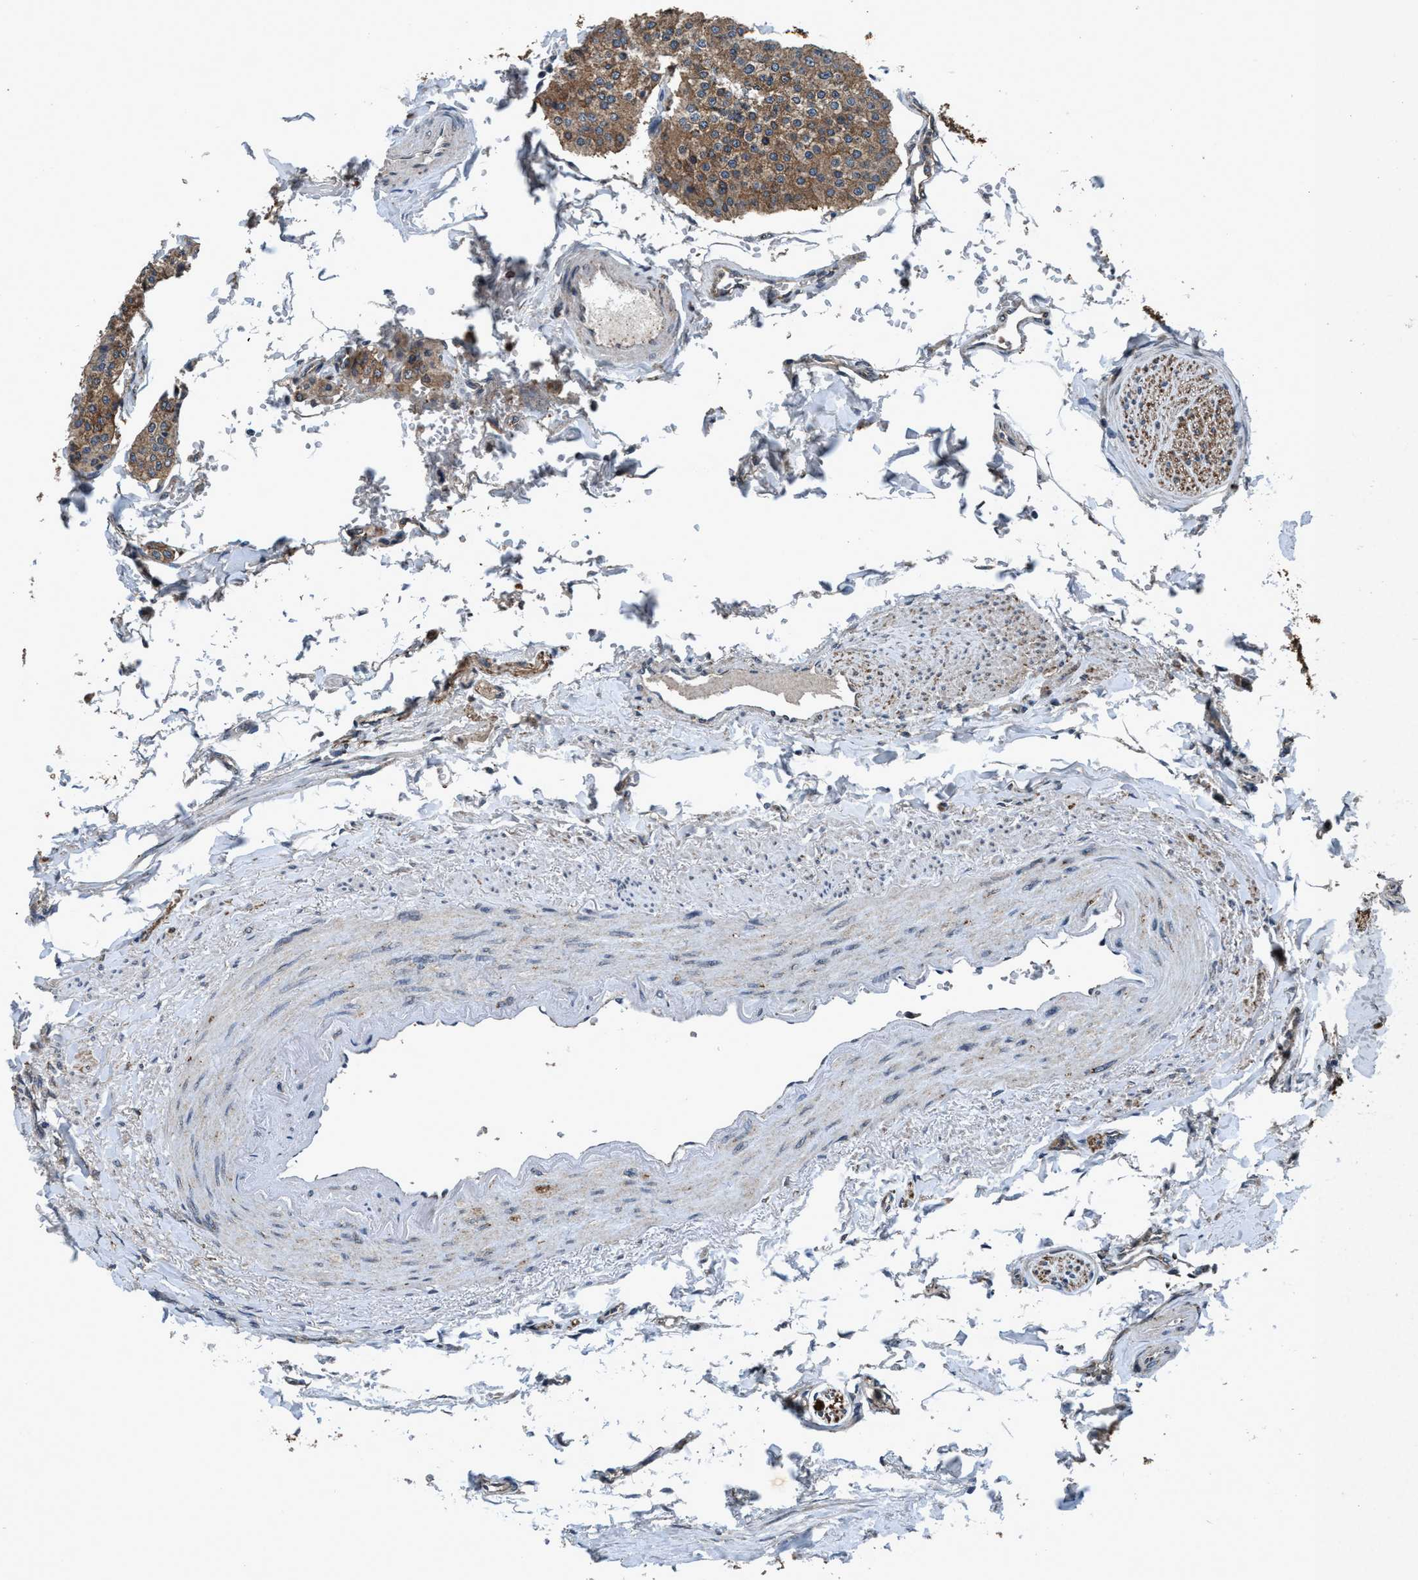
{"staining": {"intensity": "moderate", "quantity": ">75%", "location": "cytoplasmic/membranous"}, "tissue": "carcinoid", "cell_type": "Tumor cells", "image_type": "cancer", "snomed": [{"axis": "morphology", "description": "Carcinoid, malignant, NOS"}, {"axis": "topography", "description": "Colon"}], "caption": "There is medium levels of moderate cytoplasmic/membranous staining in tumor cells of carcinoid, as demonstrated by immunohistochemical staining (brown color).", "gene": "AKT1S1", "patient": {"sex": "female", "age": 61}}